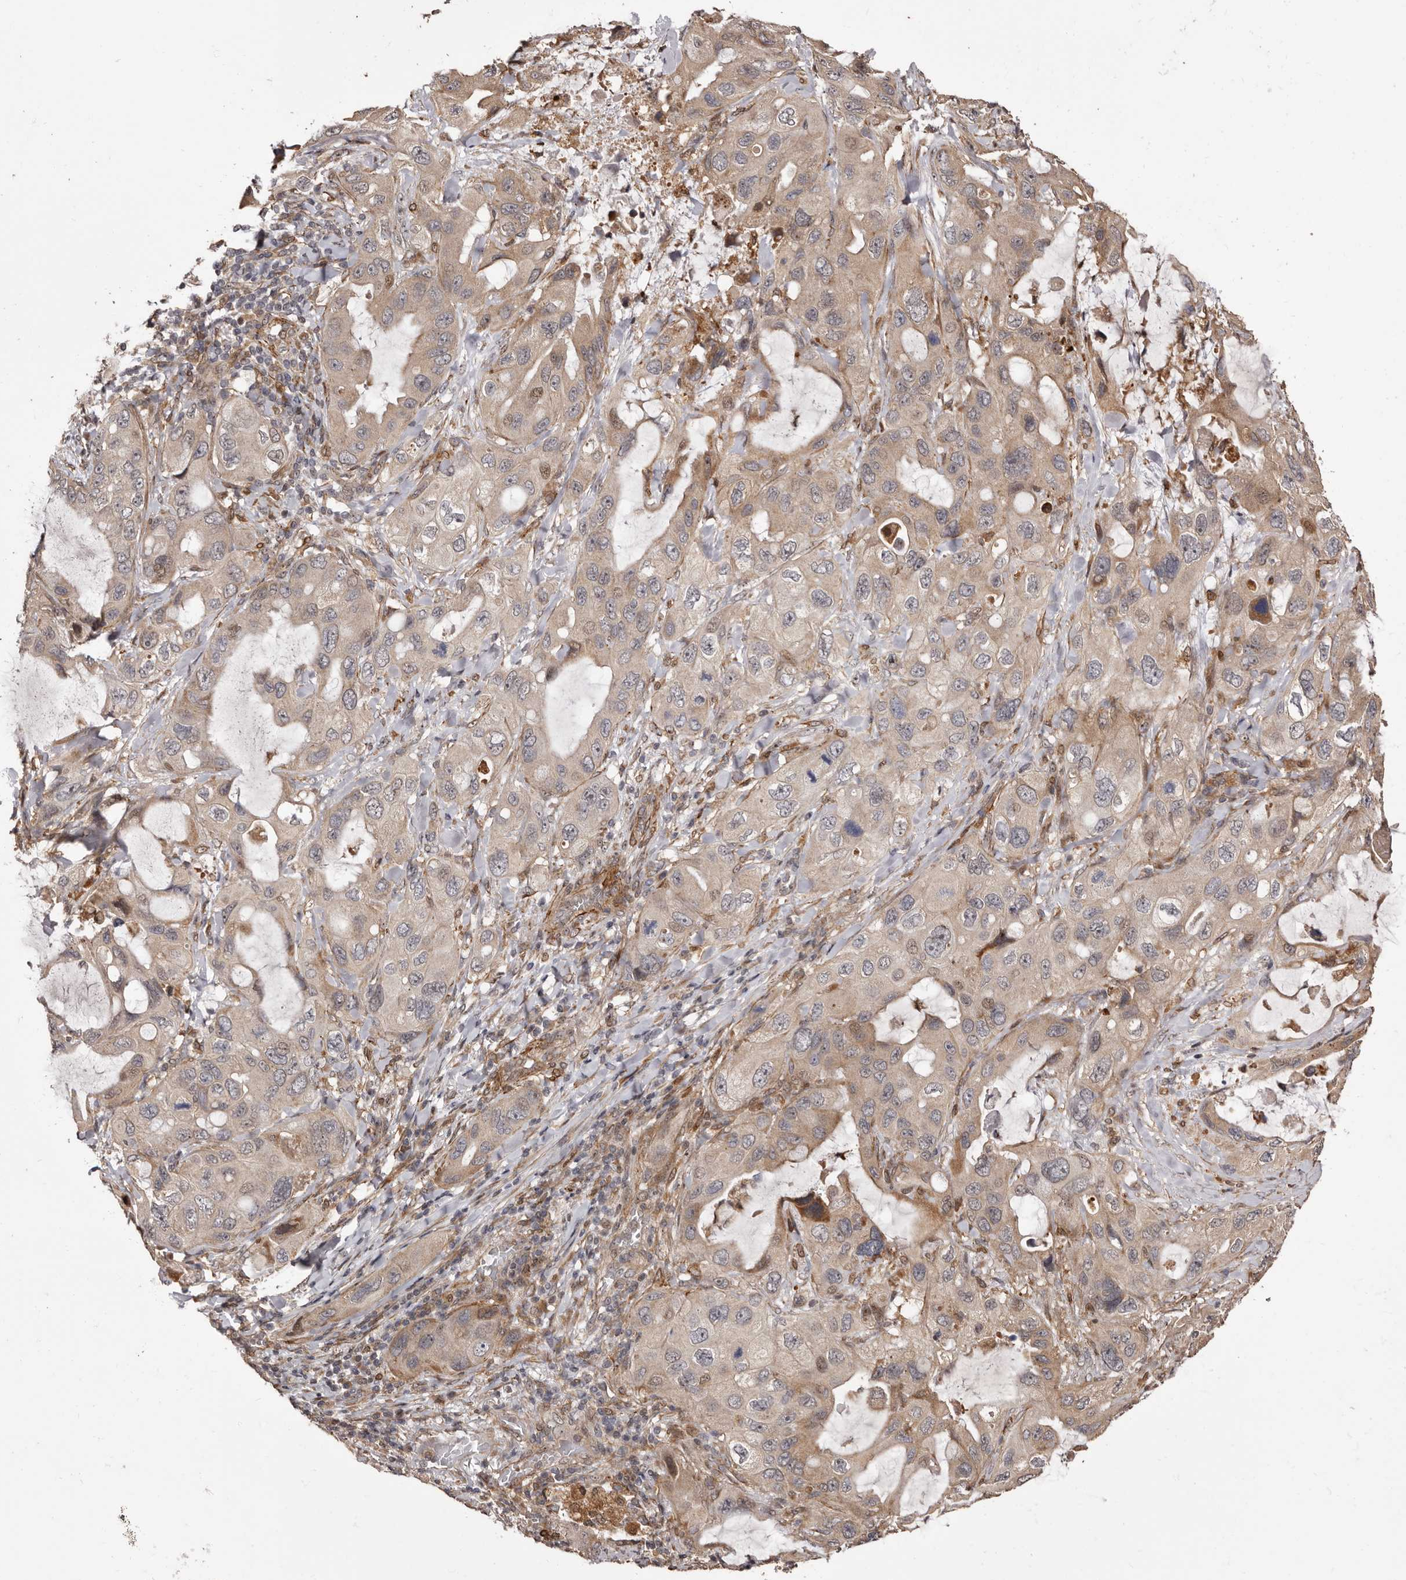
{"staining": {"intensity": "weak", "quantity": ">75%", "location": "cytoplasmic/membranous"}, "tissue": "lung cancer", "cell_type": "Tumor cells", "image_type": "cancer", "snomed": [{"axis": "morphology", "description": "Squamous cell carcinoma, NOS"}, {"axis": "topography", "description": "Lung"}], "caption": "Protein expression analysis of squamous cell carcinoma (lung) shows weak cytoplasmic/membranous positivity in about >75% of tumor cells.", "gene": "ZCCHC7", "patient": {"sex": "female", "age": 73}}